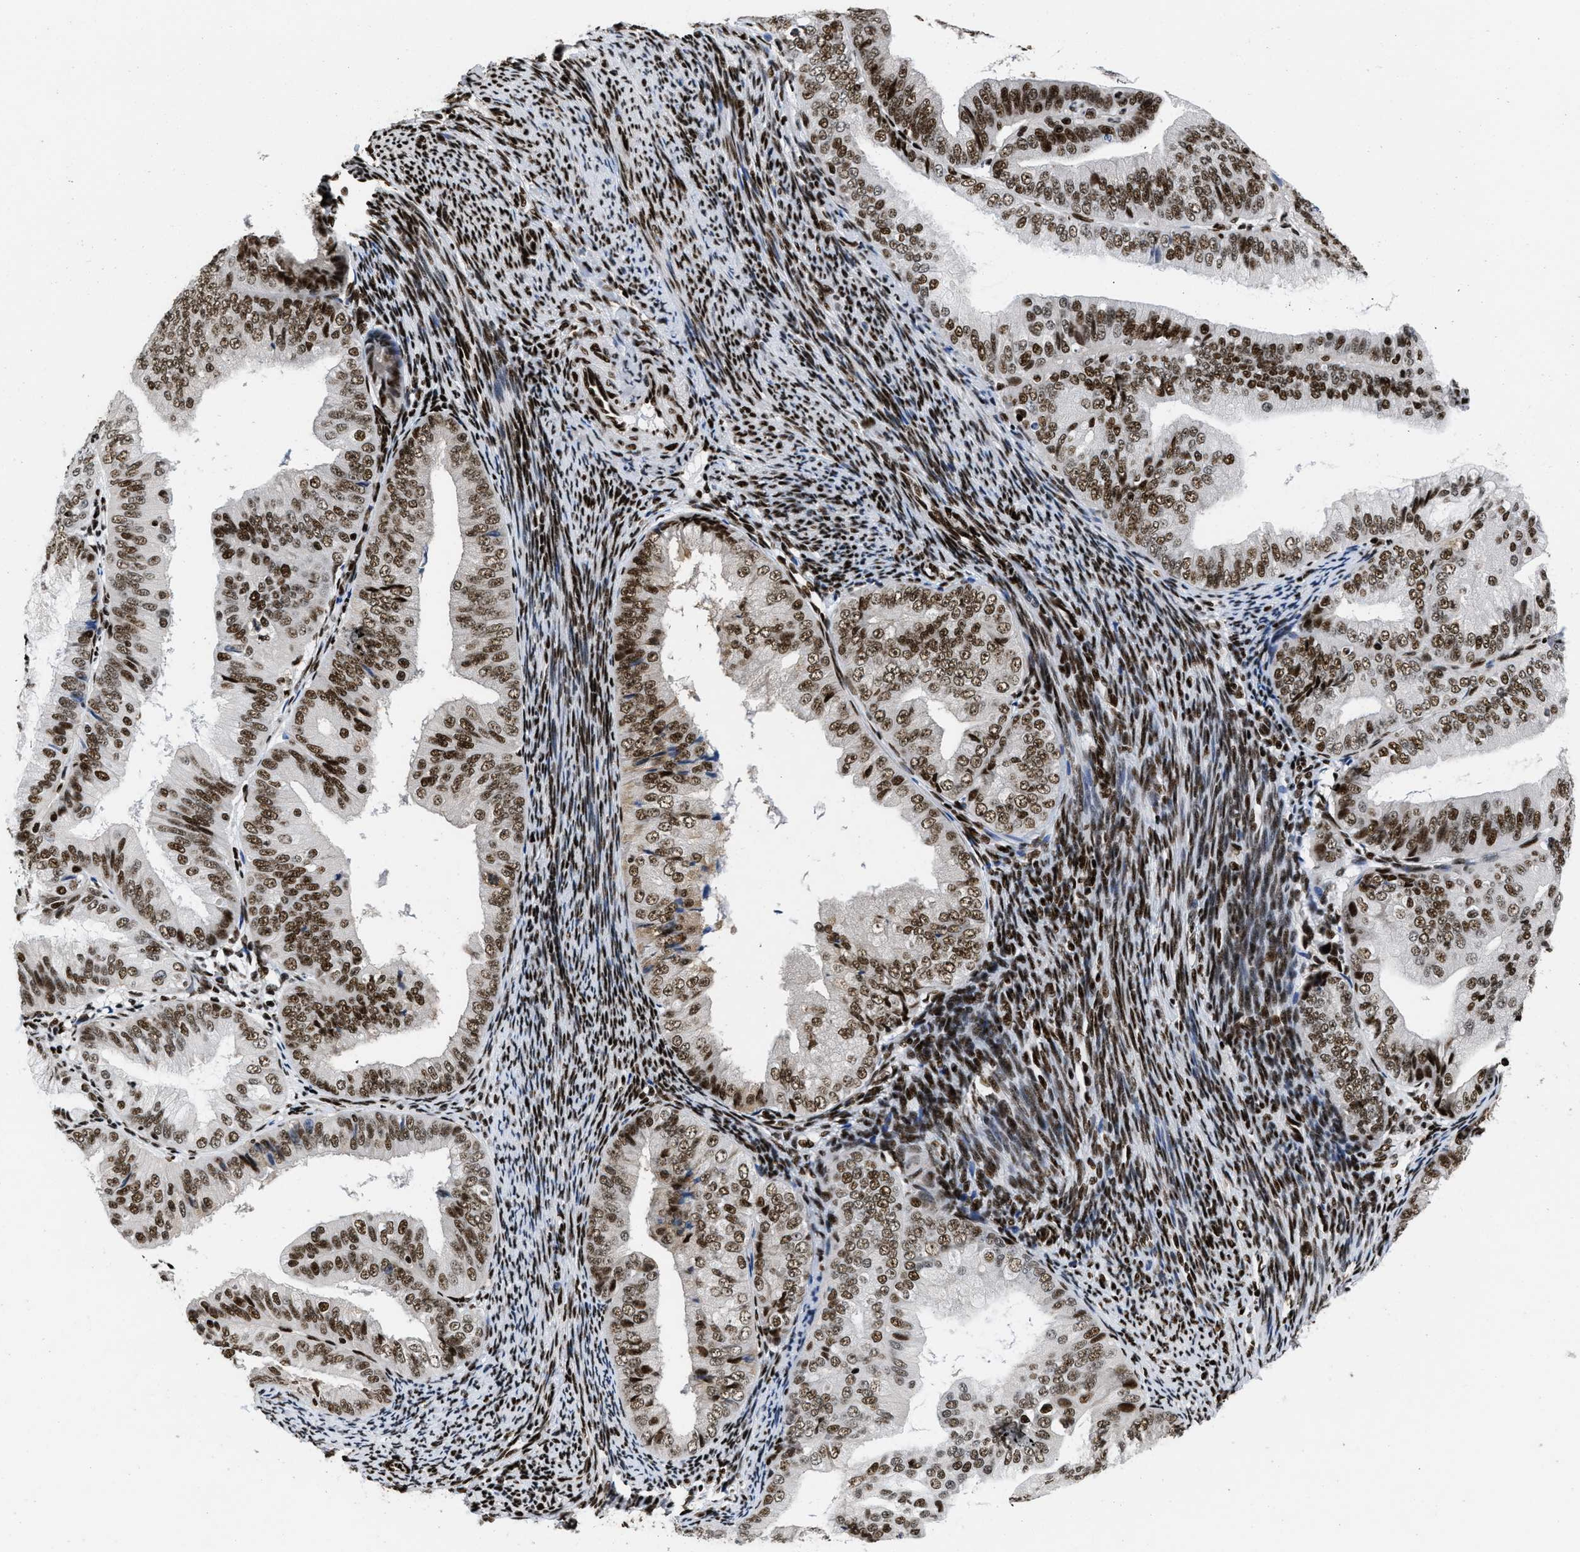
{"staining": {"intensity": "strong", "quantity": ">75%", "location": "nuclear"}, "tissue": "endometrial cancer", "cell_type": "Tumor cells", "image_type": "cancer", "snomed": [{"axis": "morphology", "description": "Adenocarcinoma, NOS"}, {"axis": "topography", "description": "Endometrium"}], "caption": "Protein expression analysis of endometrial cancer displays strong nuclear staining in about >75% of tumor cells.", "gene": "CREB1", "patient": {"sex": "female", "age": 63}}